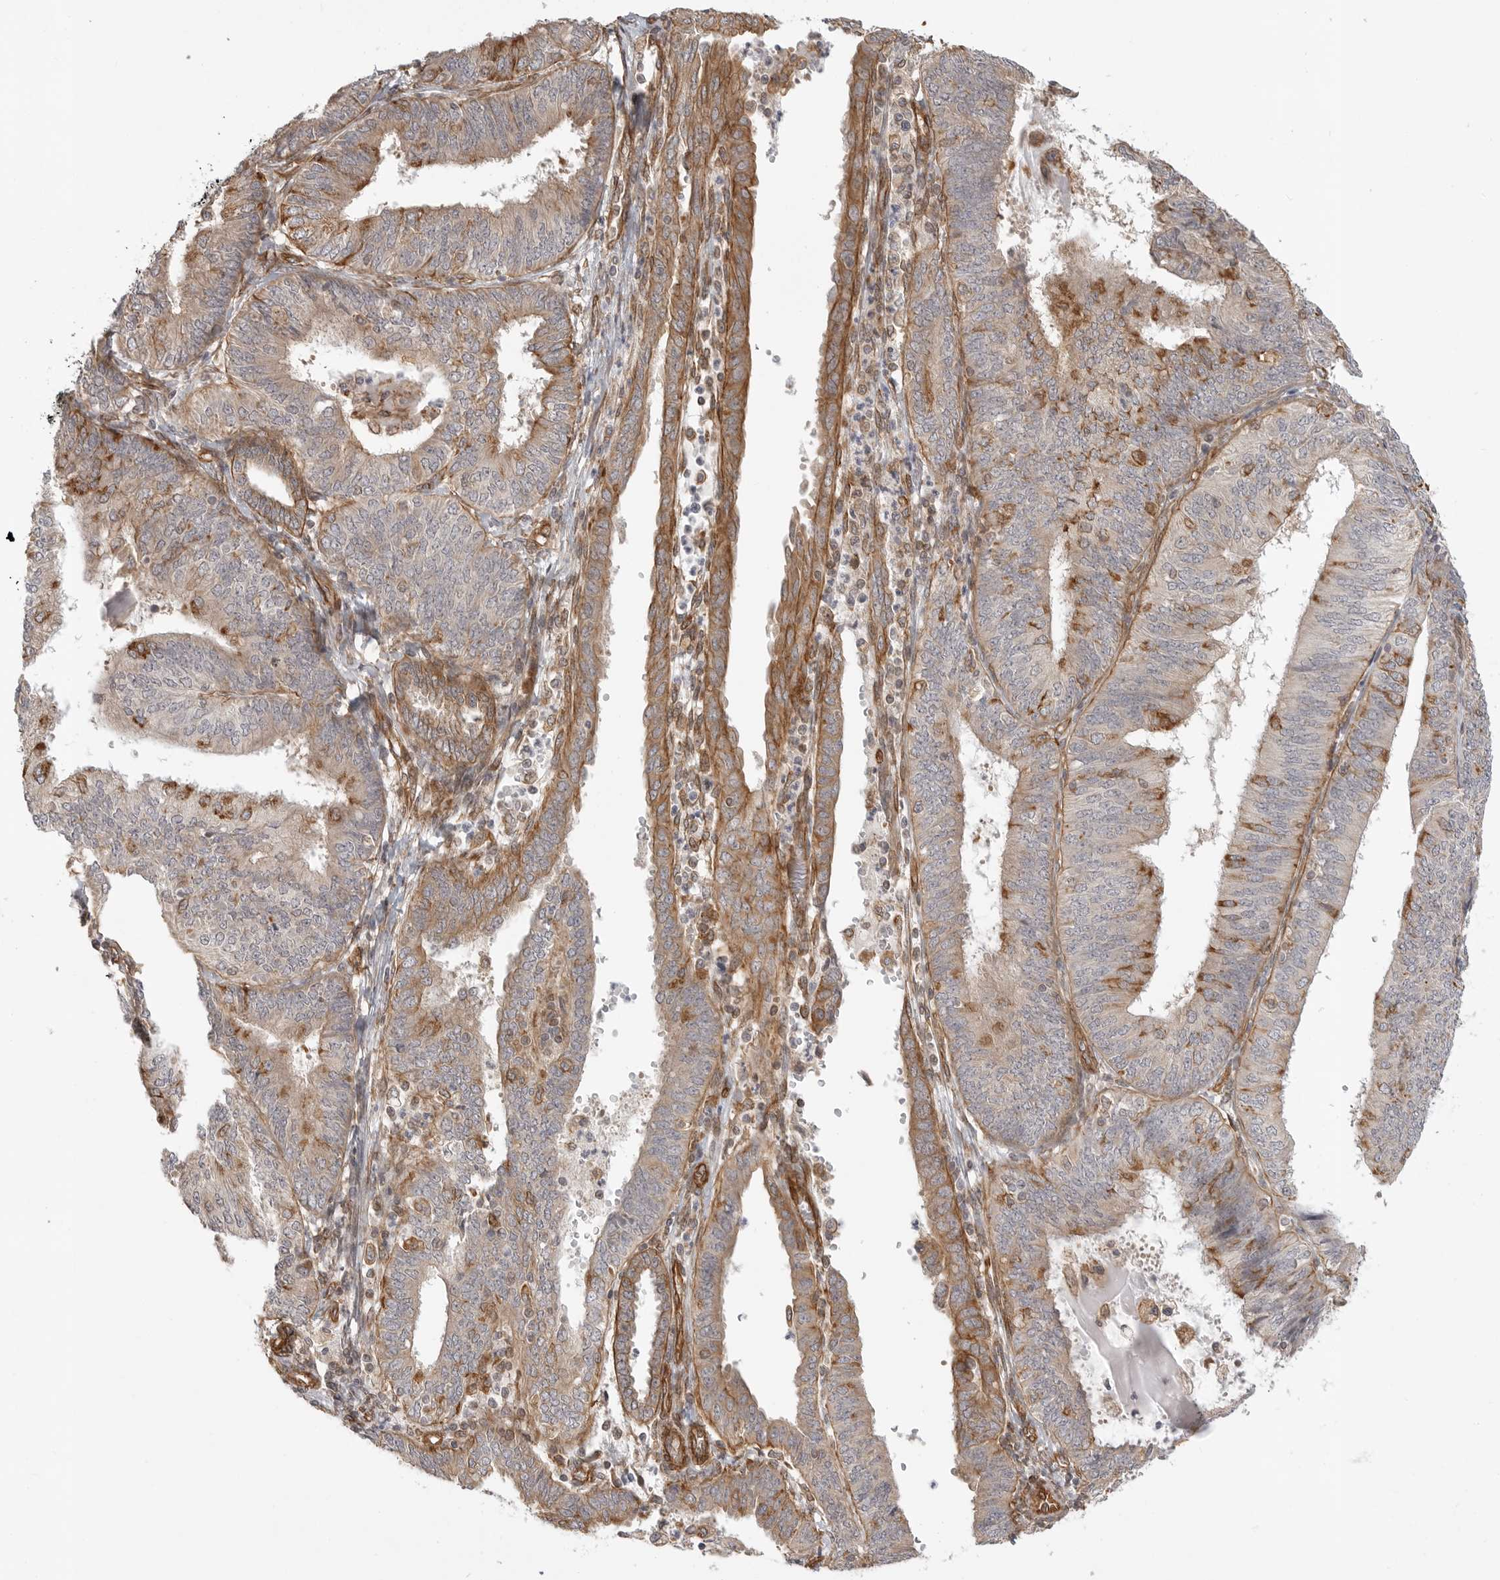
{"staining": {"intensity": "negative", "quantity": "none", "location": "none"}, "tissue": "endometrial cancer", "cell_type": "Tumor cells", "image_type": "cancer", "snomed": [{"axis": "morphology", "description": "Adenocarcinoma, NOS"}, {"axis": "topography", "description": "Endometrium"}], "caption": "Endometrial adenocarcinoma stained for a protein using immunohistochemistry exhibits no expression tumor cells.", "gene": "ATOH7", "patient": {"sex": "female", "age": 58}}